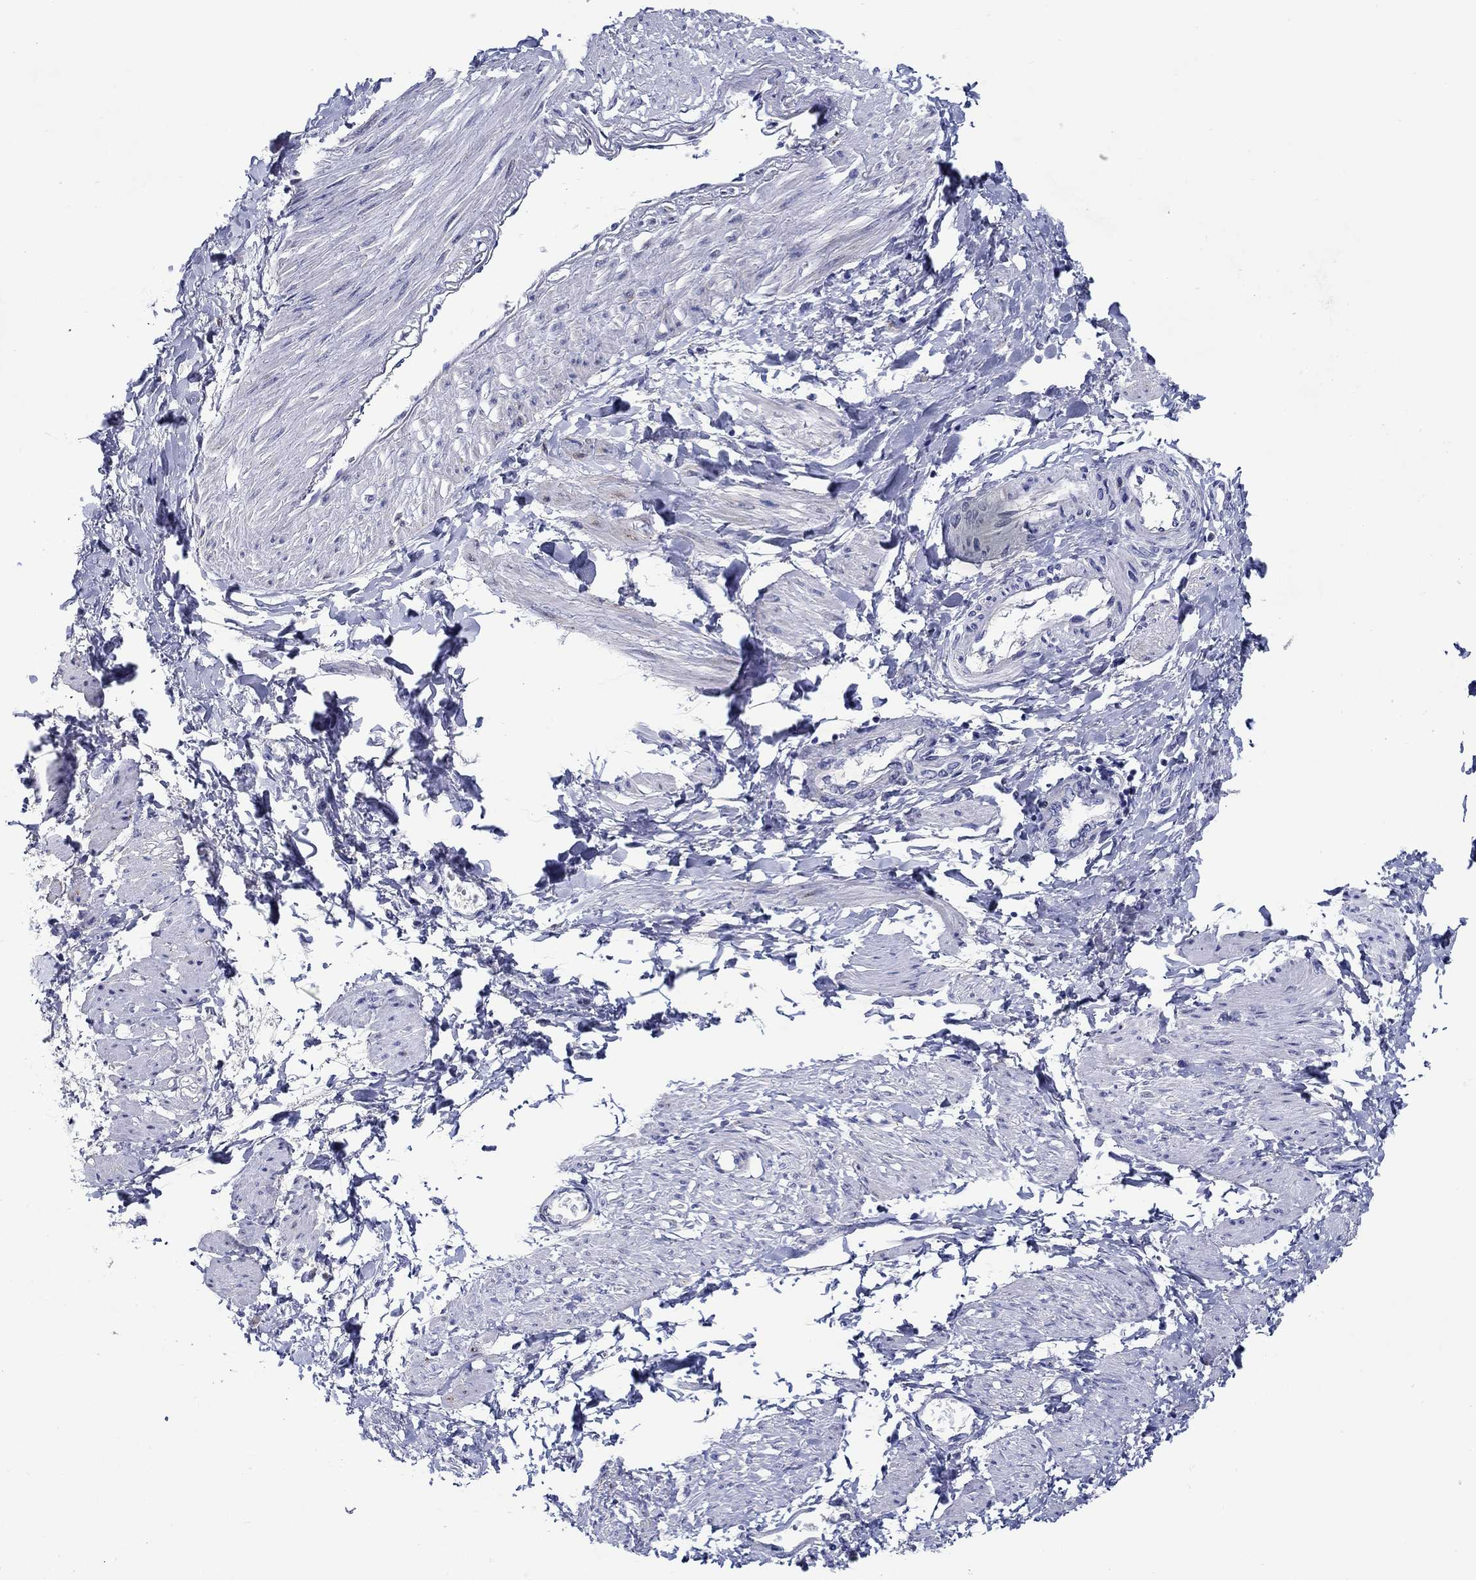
{"staining": {"intensity": "negative", "quantity": "none", "location": "none"}, "tissue": "smooth muscle", "cell_type": "Smooth muscle cells", "image_type": "normal", "snomed": [{"axis": "morphology", "description": "Normal tissue, NOS"}, {"axis": "topography", "description": "Smooth muscle"}, {"axis": "topography", "description": "Uterus"}], "caption": "IHC histopathology image of benign smooth muscle: smooth muscle stained with DAB reveals no significant protein expression in smooth muscle cells.", "gene": "MC2R", "patient": {"sex": "female", "age": 39}}